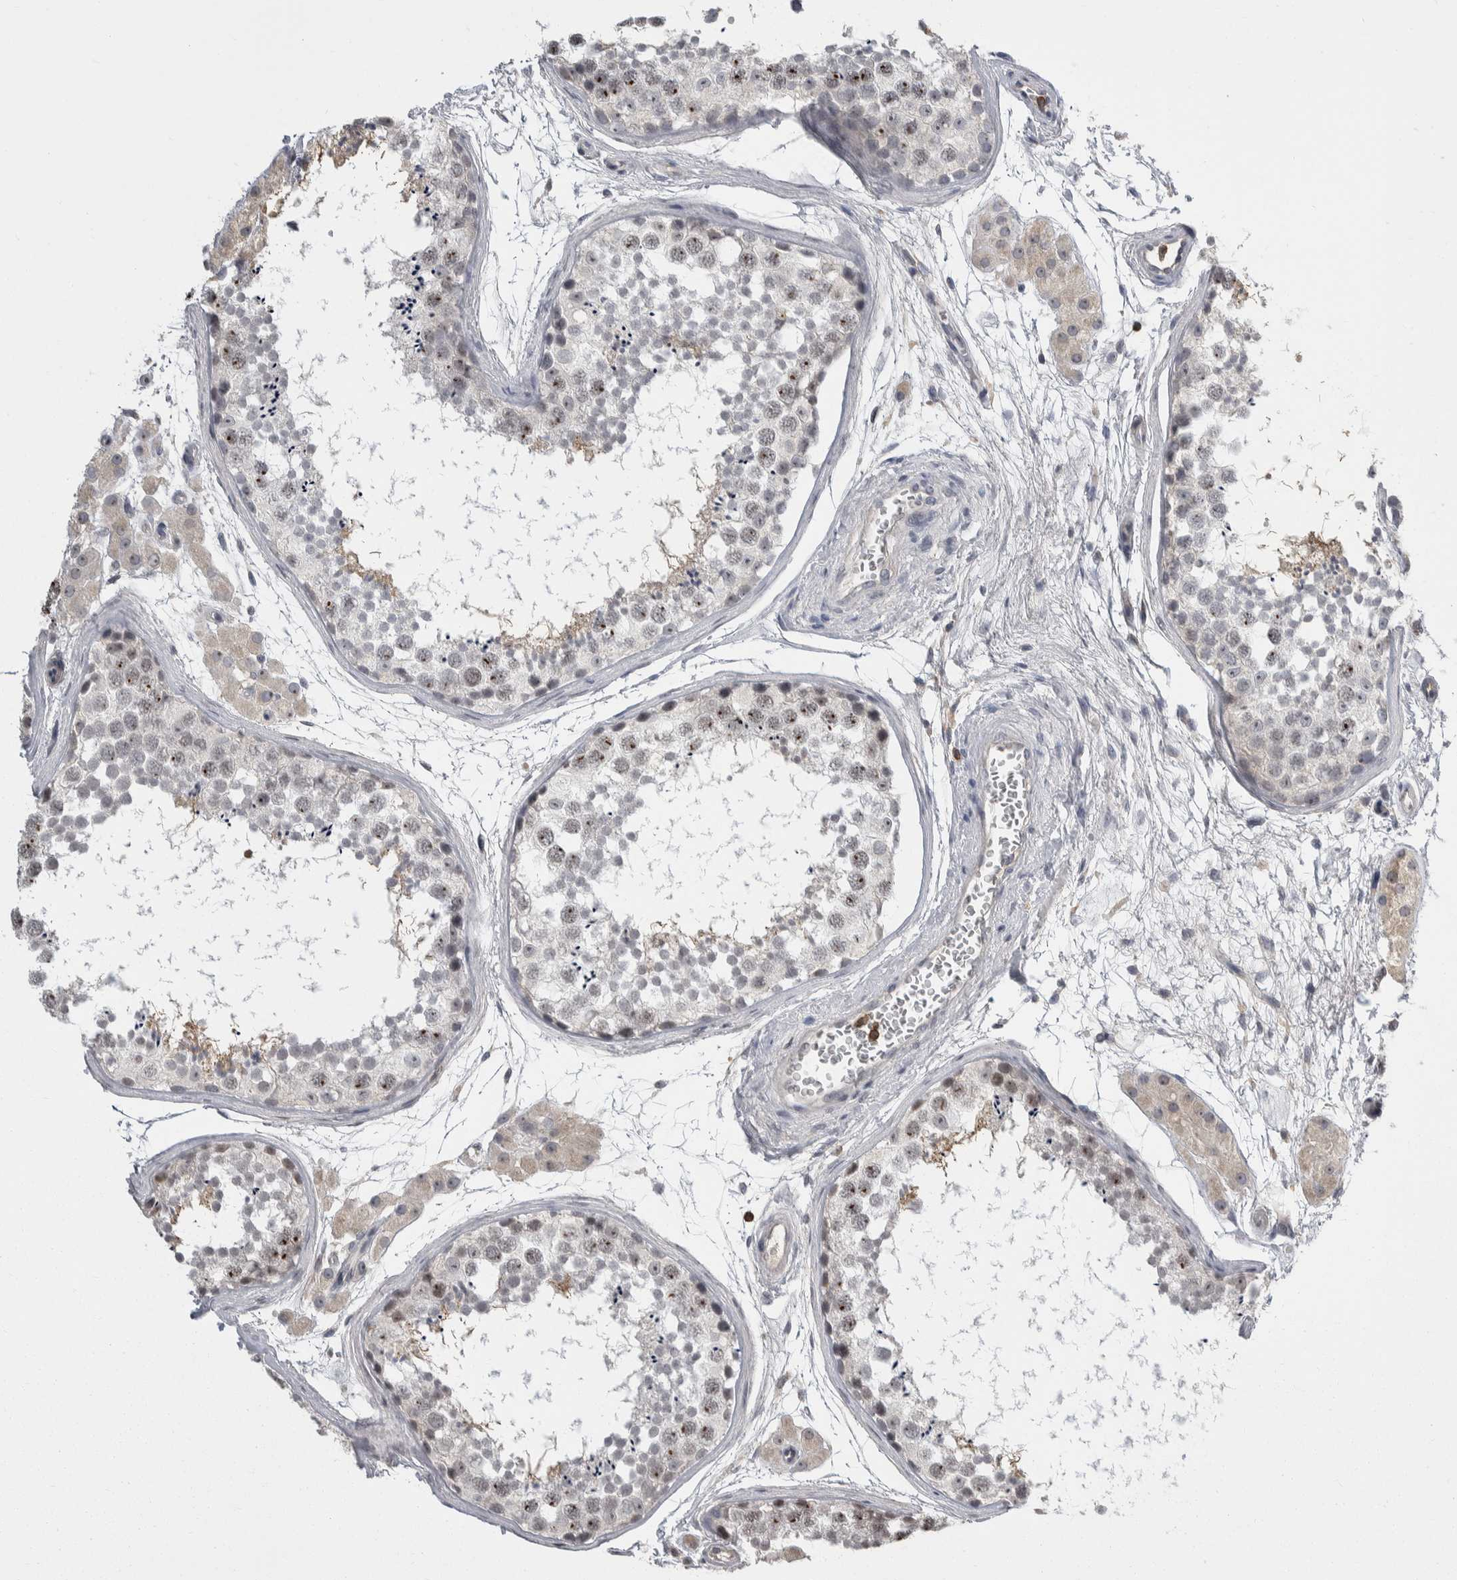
{"staining": {"intensity": "moderate", "quantity": "<25%", "location": "nuclear"}, "tissue": "testis", "cell_type": "Cells in seminiferous ducts", "image_type": "normal", "snomed": [{"axis": "morphology", "description": "Normal tissue, NOS"}, {"axis": "topography", "description": "Testis"}], "caption": "About <25% of cells in seminiferous ducts in benign testis exhibit moderate nuclear protein staining as visualized by brown immunohistochemical staining.", "gene": "CEP295NL", "patient": {"sex": "male", "age": 56}}